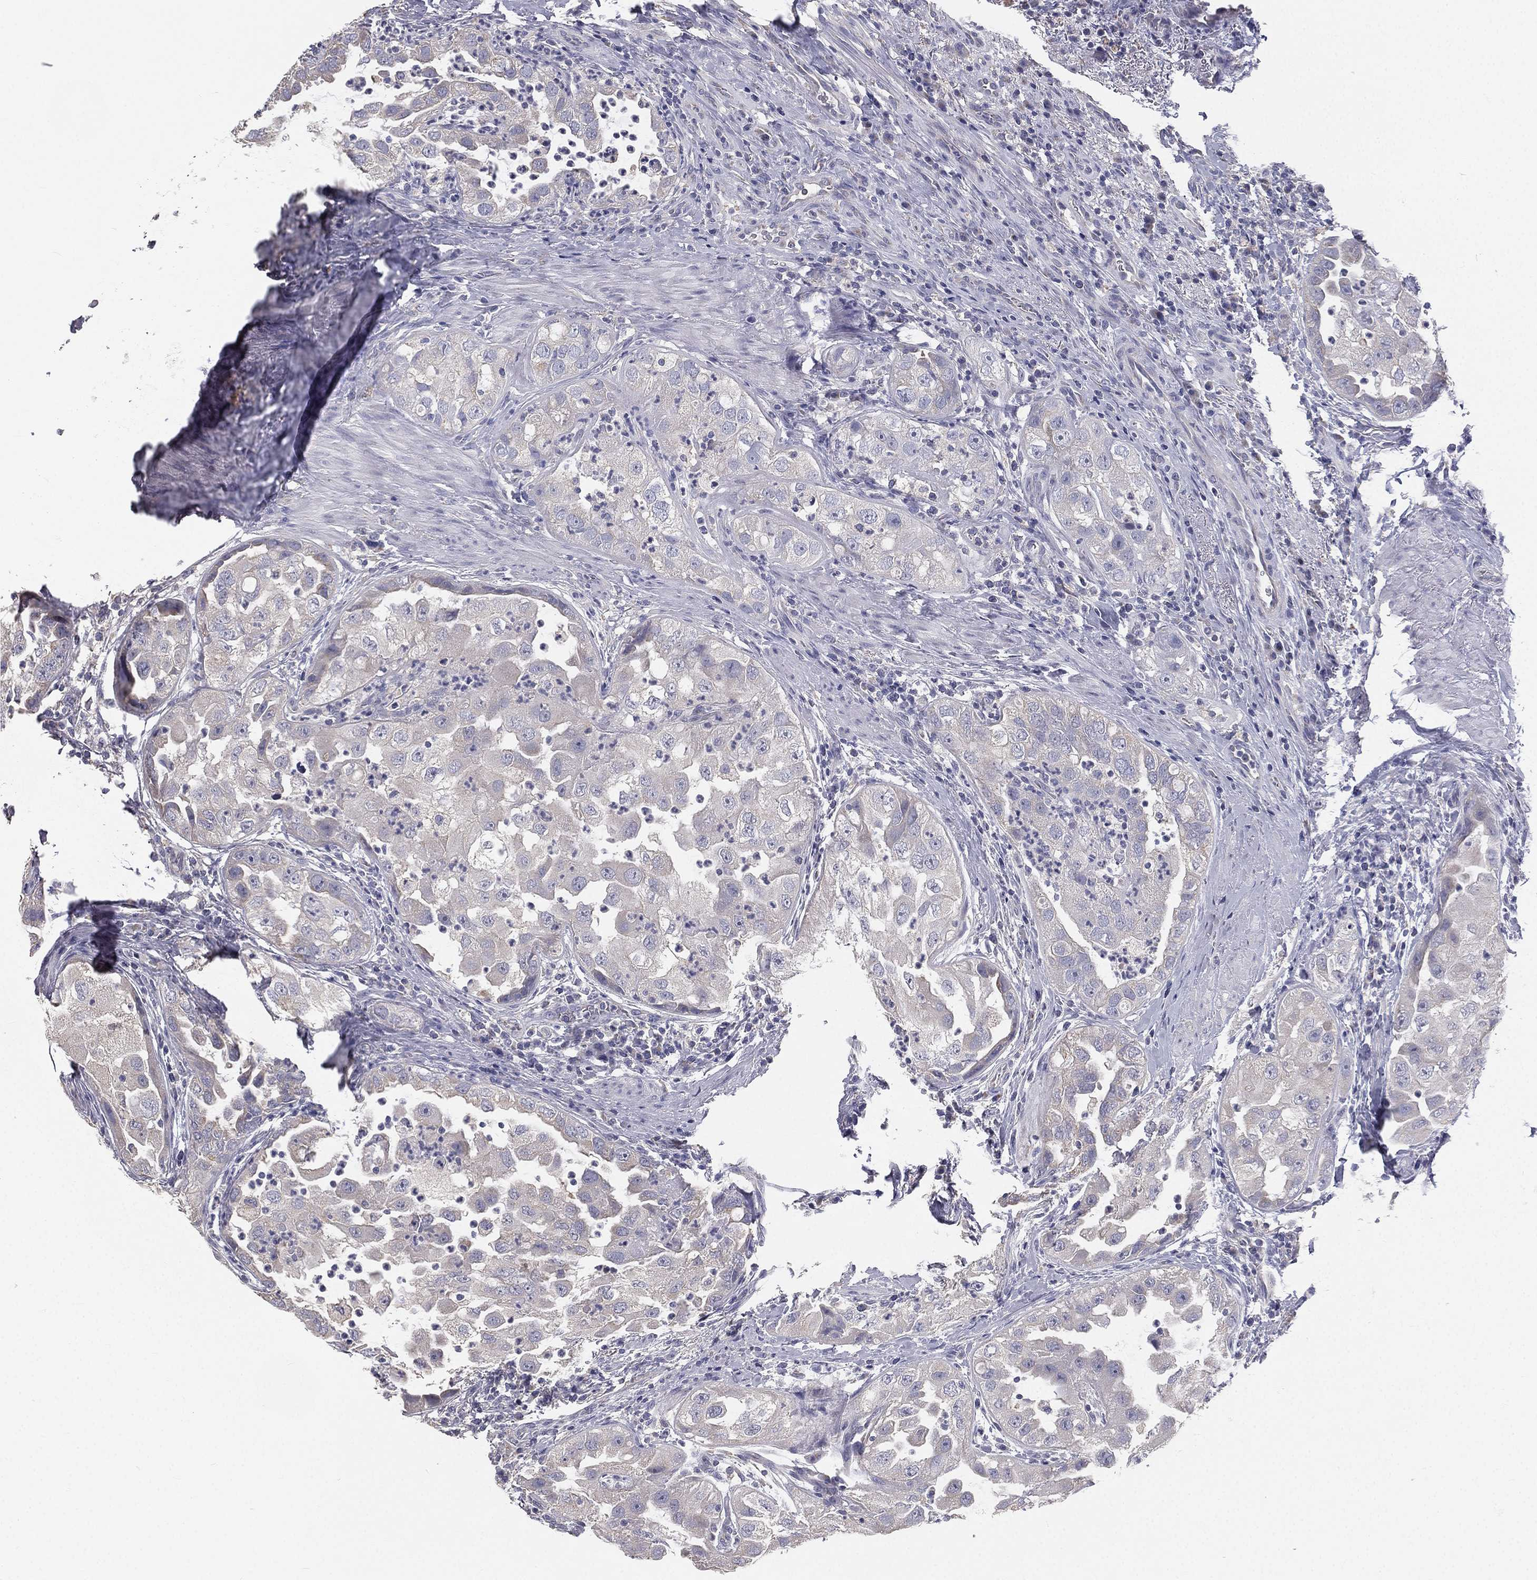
{"staining": {"intensity": "negative", "quantity": "none", "location": "none"}, "tissue": "urothelial cancer", "cell_type": "Tumor cells", "image_type": "cancer", "snomed": [{"axis": "morphology", "description": "Urothelial carcinoma, High grade"}, {"axis": "topography", "description": "Urinary bladder"}], "caption": "Immunohistochemical staining of human urothelial cancer shows no significant staining in tumor cells.", "gene": "MUC13", "patient": {"sex": "female", "age": 41}}